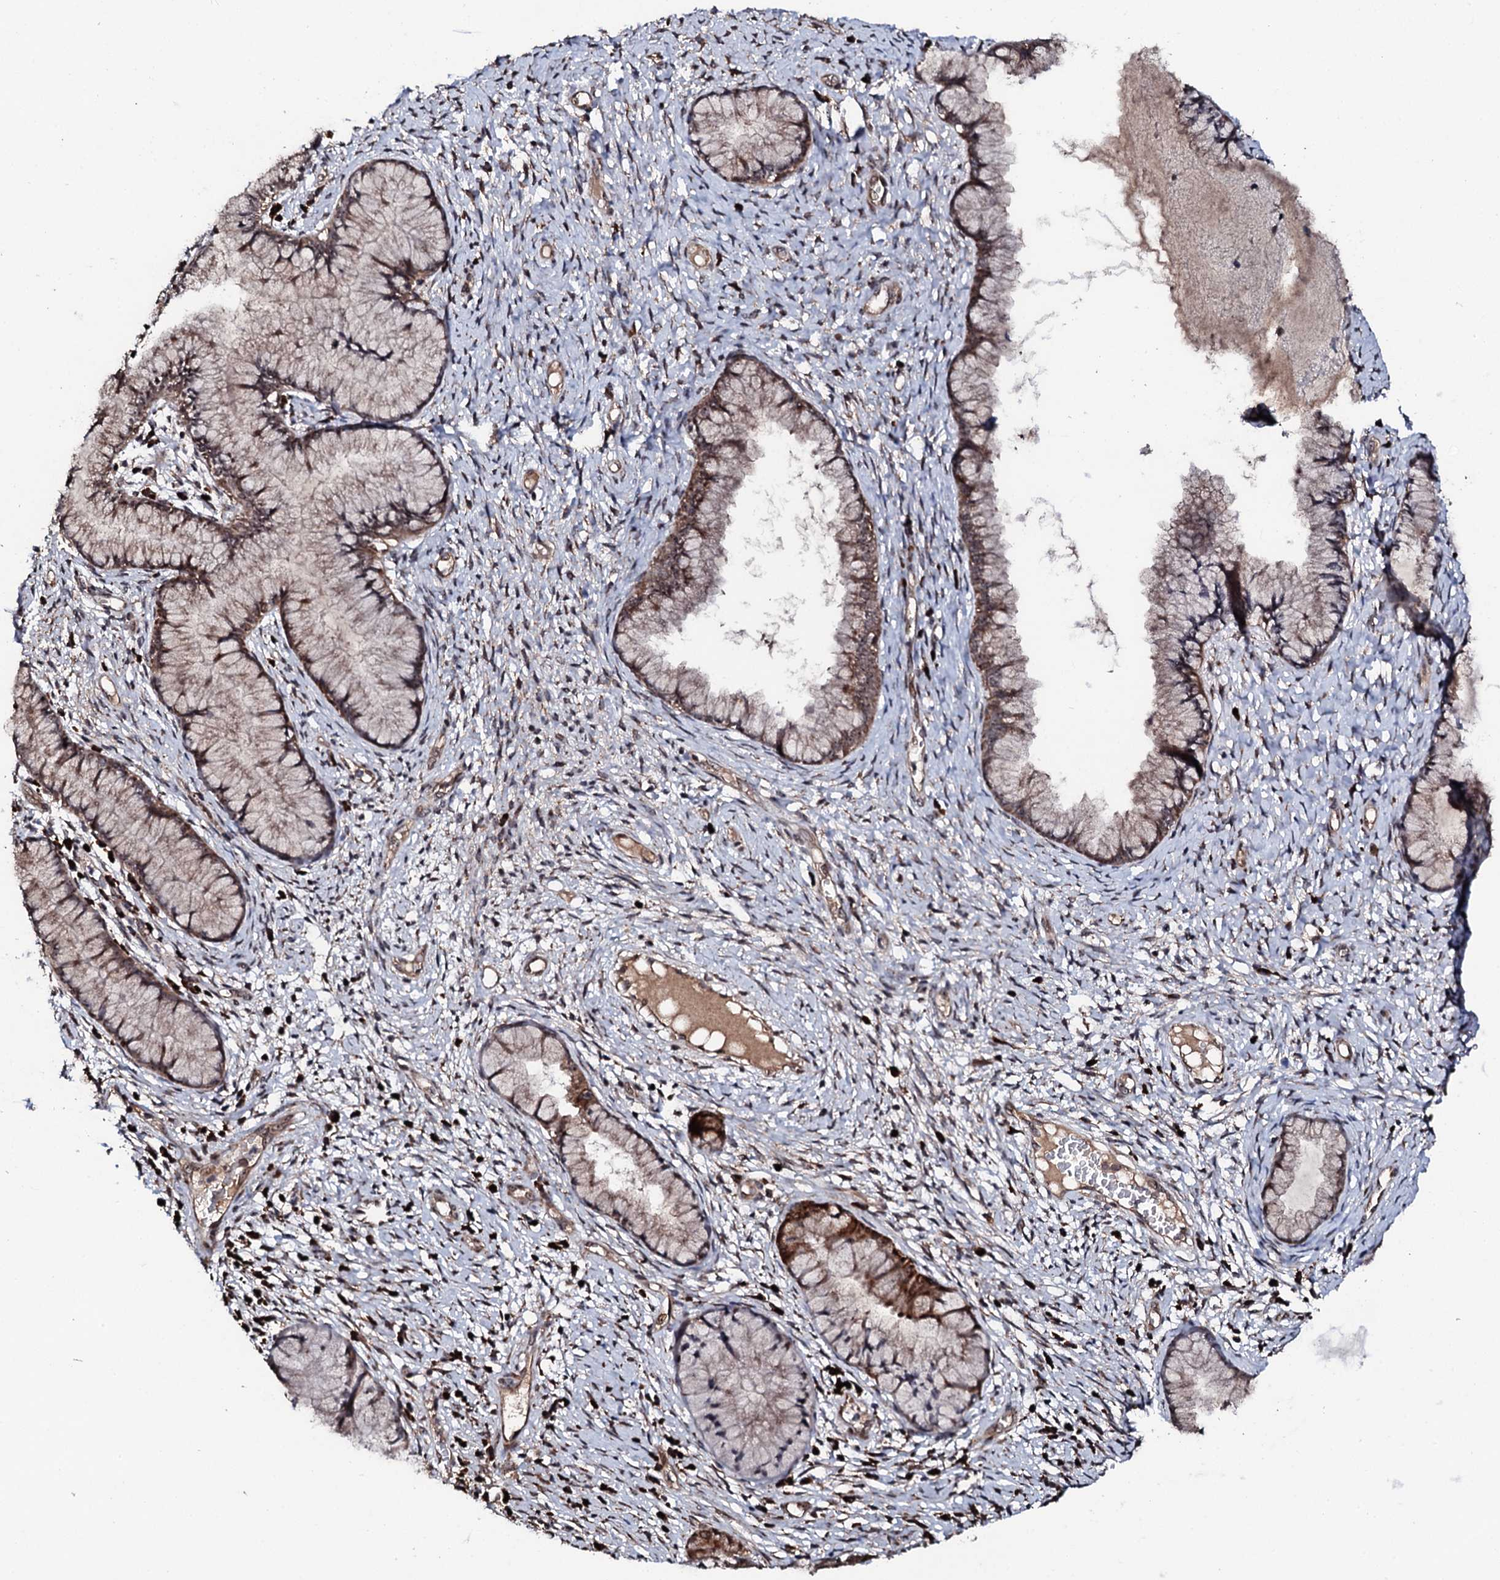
{"staining": {"intensity": "moderate", "quantity": "25%-75%", "location": "cytoplasmic/membranous"}, "tissue": "cervix", "cell_type": "Glandular cells", "image_type": "normal", "snomed": [{"axis": "morphology", "description": "Normal tissue, NOS"}, {"axis": "topography", "description": "Cervix"}], "caption": "Benign cervix exhibits moderate cytoplasmic/membranous staining in approximately 25%-75% of glandular cells, visualized by immunohistochemistry. The staining was performed using DAB (3,3'-diaminobenzidine) to visualize the protein expression in brown, while the nuclei were stained in blue with hematoxylin (Magnification: 20x).", "gene": "FAM111A", "patient": {"sex": "female", "age": 42}}